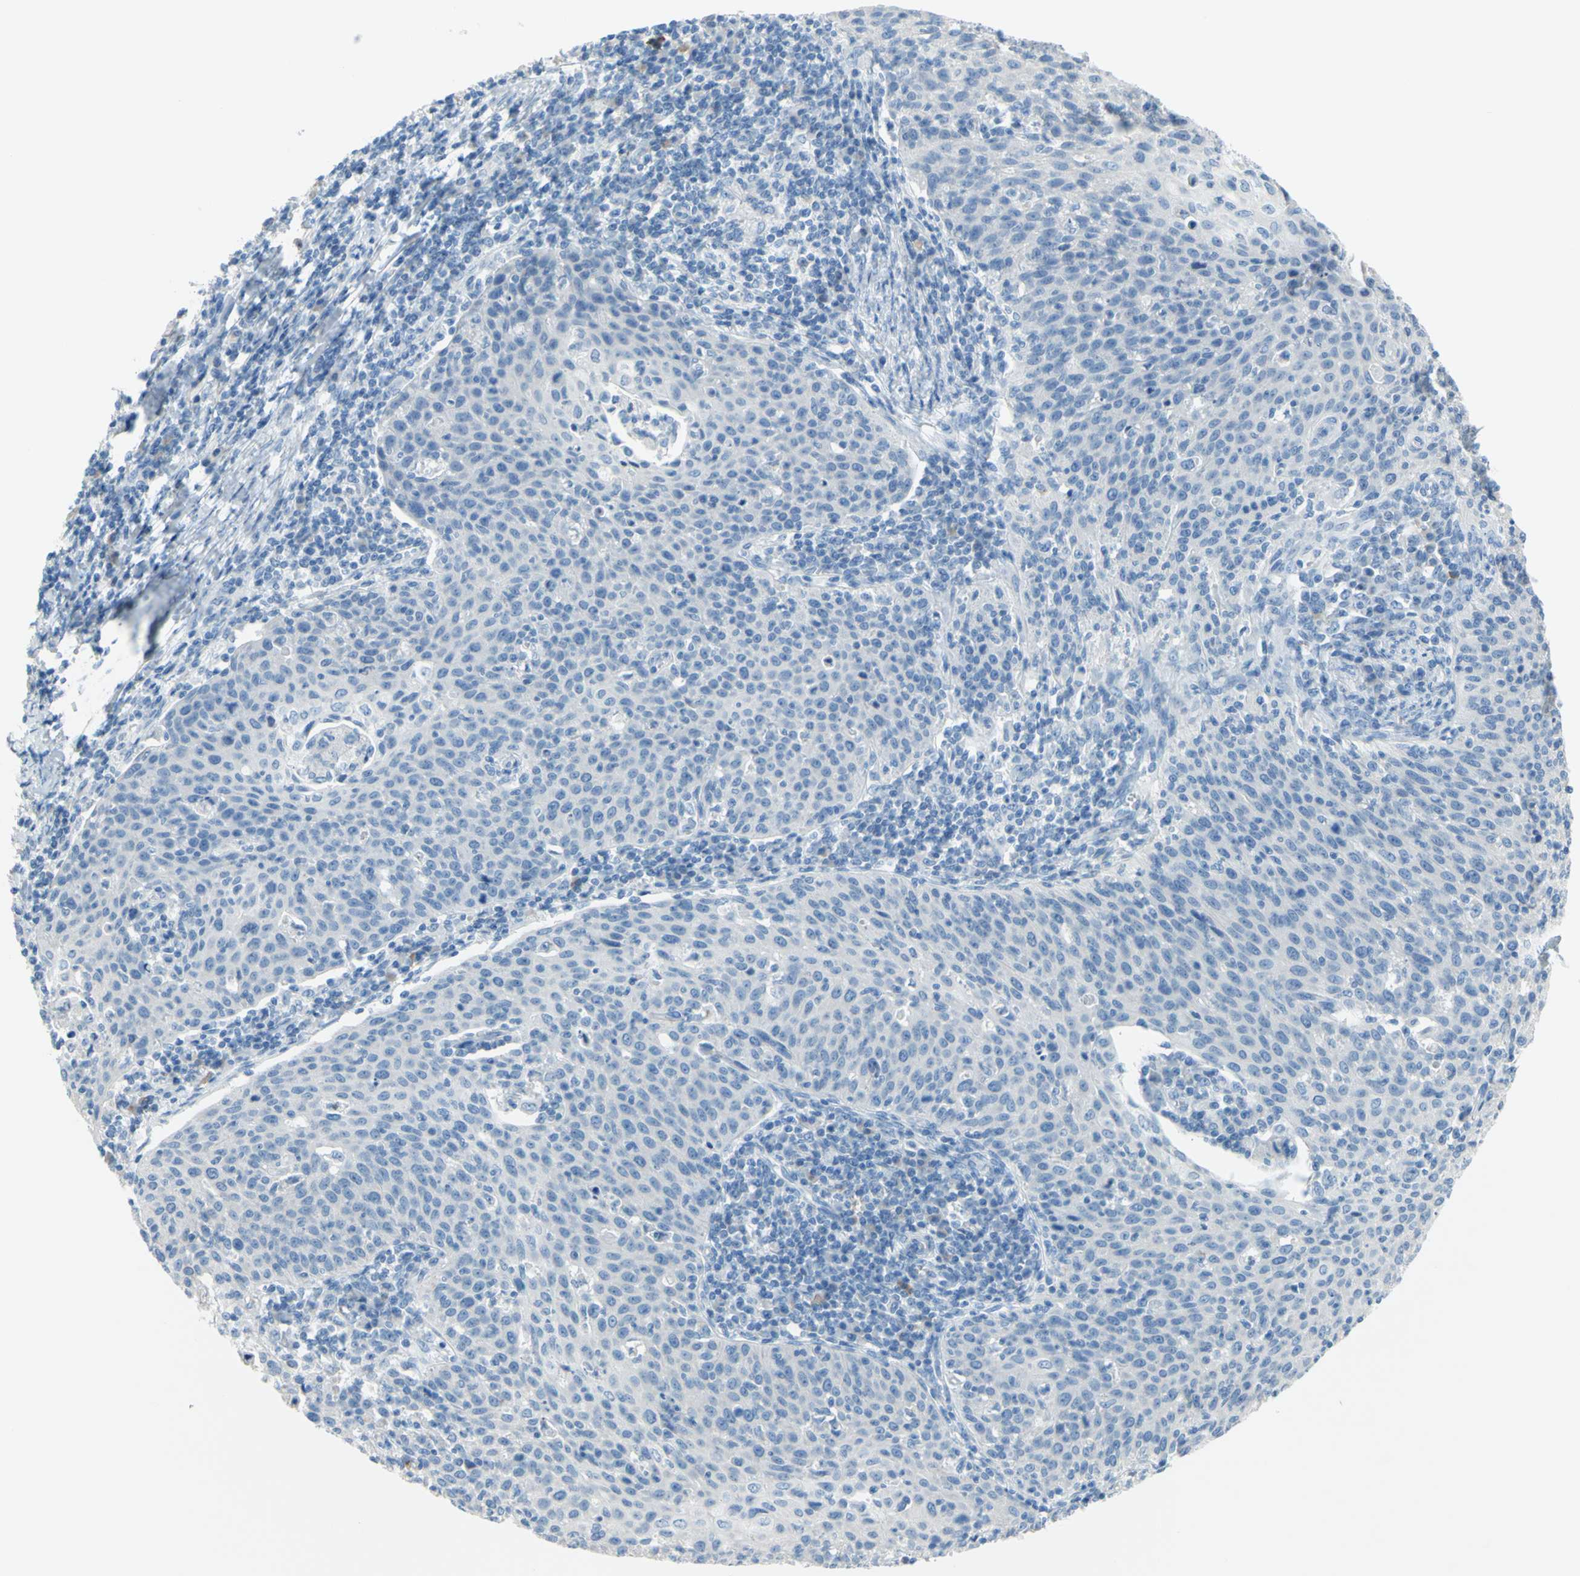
{"staining": {"intensity": "negative", "quantity": "none", "location": "none"}, "tissue": "cervical cancer", "cell_type": "Tumor cells", "image_type": "cancer", "snomed": [{"axis": "morphology", "description": "Squamous cell carcinoma, NOS"}, {"axis": "topography", "description": "Cervix"}], "caption": "The photomicrograph displays no significant staining in tumor cells of cervical cancer.", "gene": "DCT", "patient": {"sex": "female", "age": 38}}